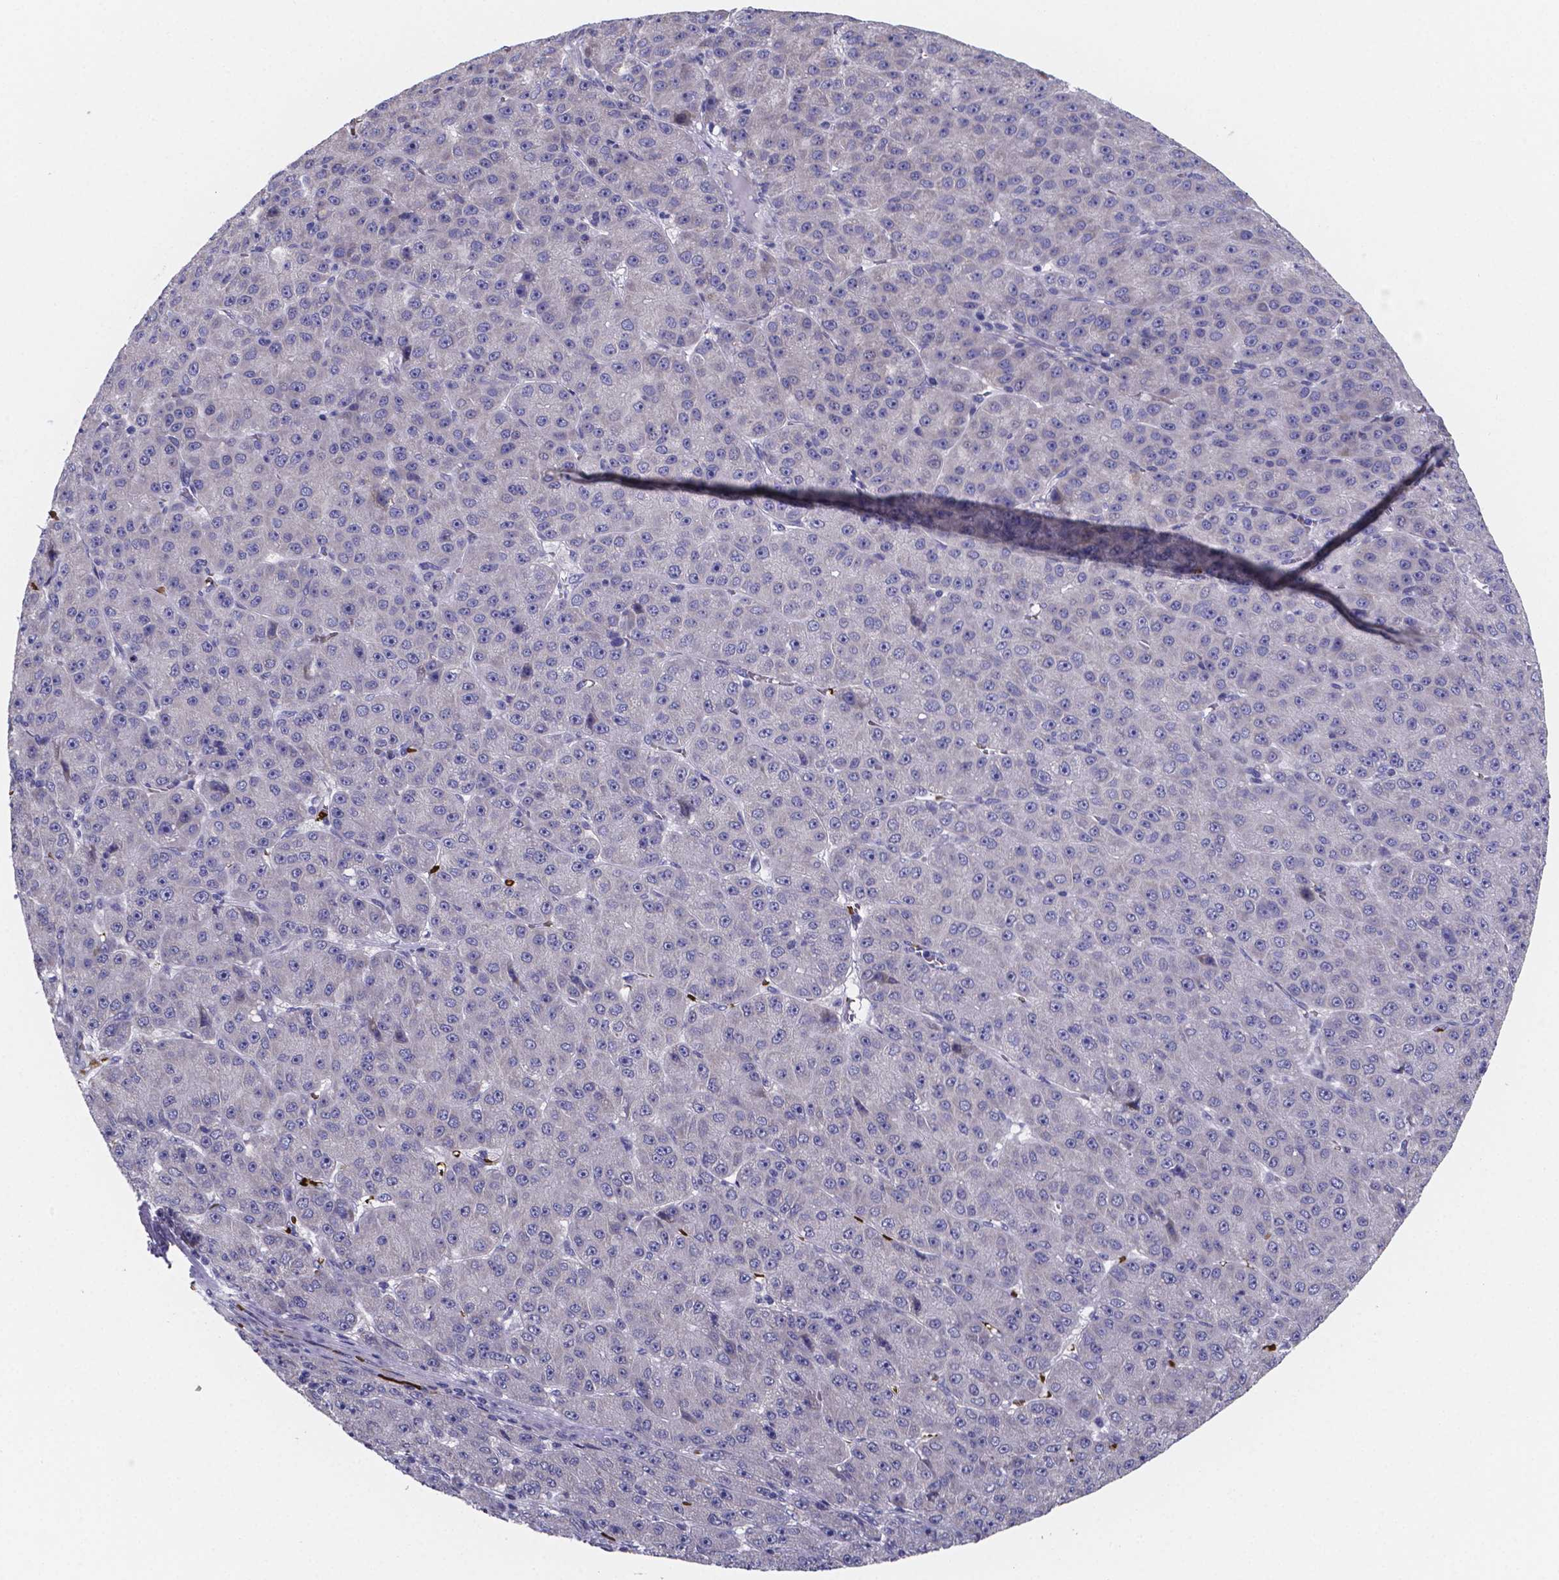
{"staining": {"intensity": "negative", "quantity": "none", "location": "none"}, "tissue": "liver cancer", "cell_type": "Tumor cells", "image_type": "cancer", "snomed": [{"axis": "morphology", "description": "Carcinoma, Hepatocellular, NOS"}, {"axis": "topography", "description": "Liver"}], "caption": "Immunohistochemical staining of human liver cancer (hepatocellular carcinoma) exhibits no significant staining in tumor cells. (Stains: DAB immunohistochemistry with hematoxylin counter stain, Microscopy: brightfield microscopy at high magnification).", "gene": "GABRA3", "patient": {"sex": "male", "age": 67}}